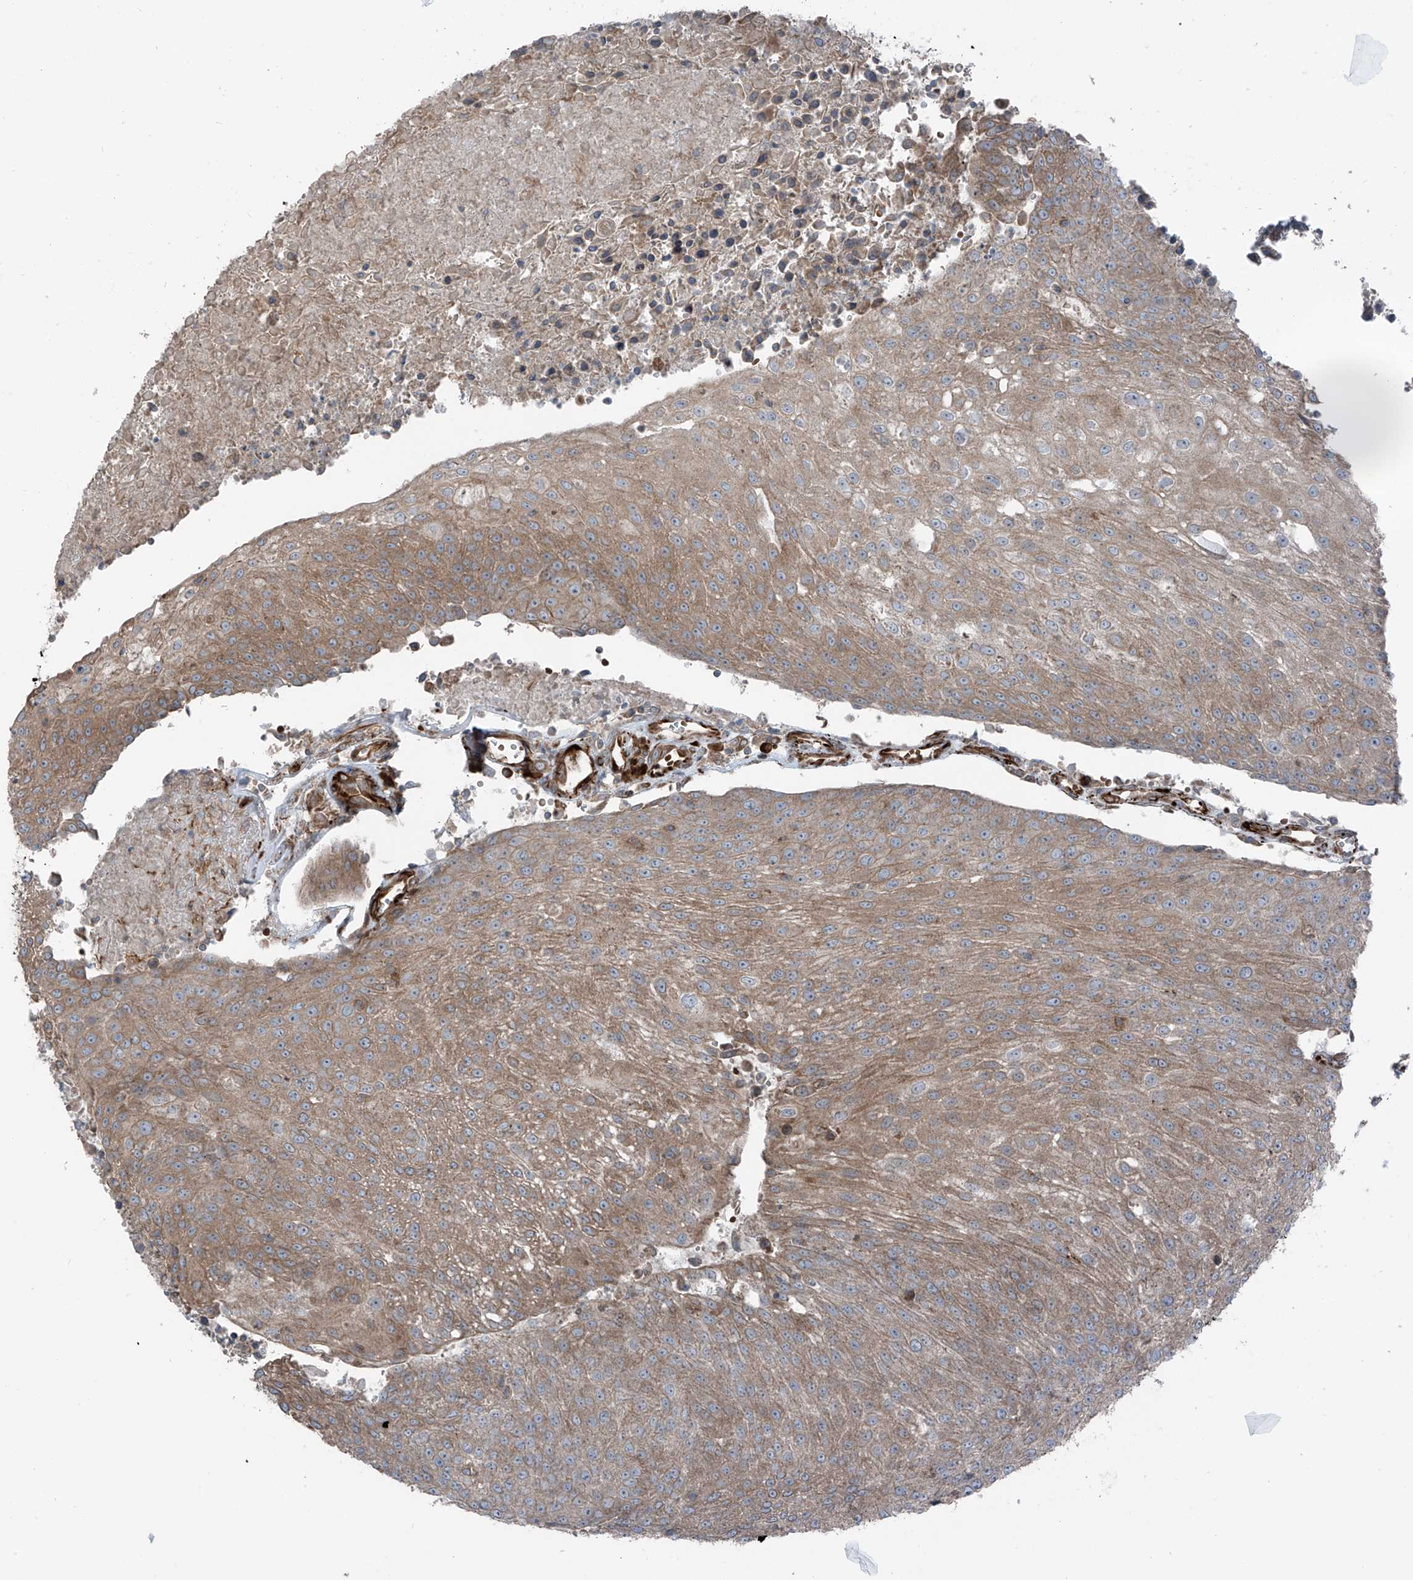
{"staining": {"intensity": "moderate", "quantity": ">75%", "location": "cytoplasmic/membranous"}, "tissue": "urothelial cancer", "cell_type": "Tumor cells", "image_type": "cancer", "snomed": [{"axis": "morphology", "description": "Urothelial carcinoma, High grade"}, {"axis": "topography", "description": "Urinary bladder"}], "caption": "Immunohistochemistry (IHC) histopathology image of human urothelial cancer stained for a protein (brown), which displays medium levels of moderate cytoplasmic/membranous expression in about >75% of tumor cells.", "gene": "ERLEC1", "patient": {"sex": "female", "age": 85}}